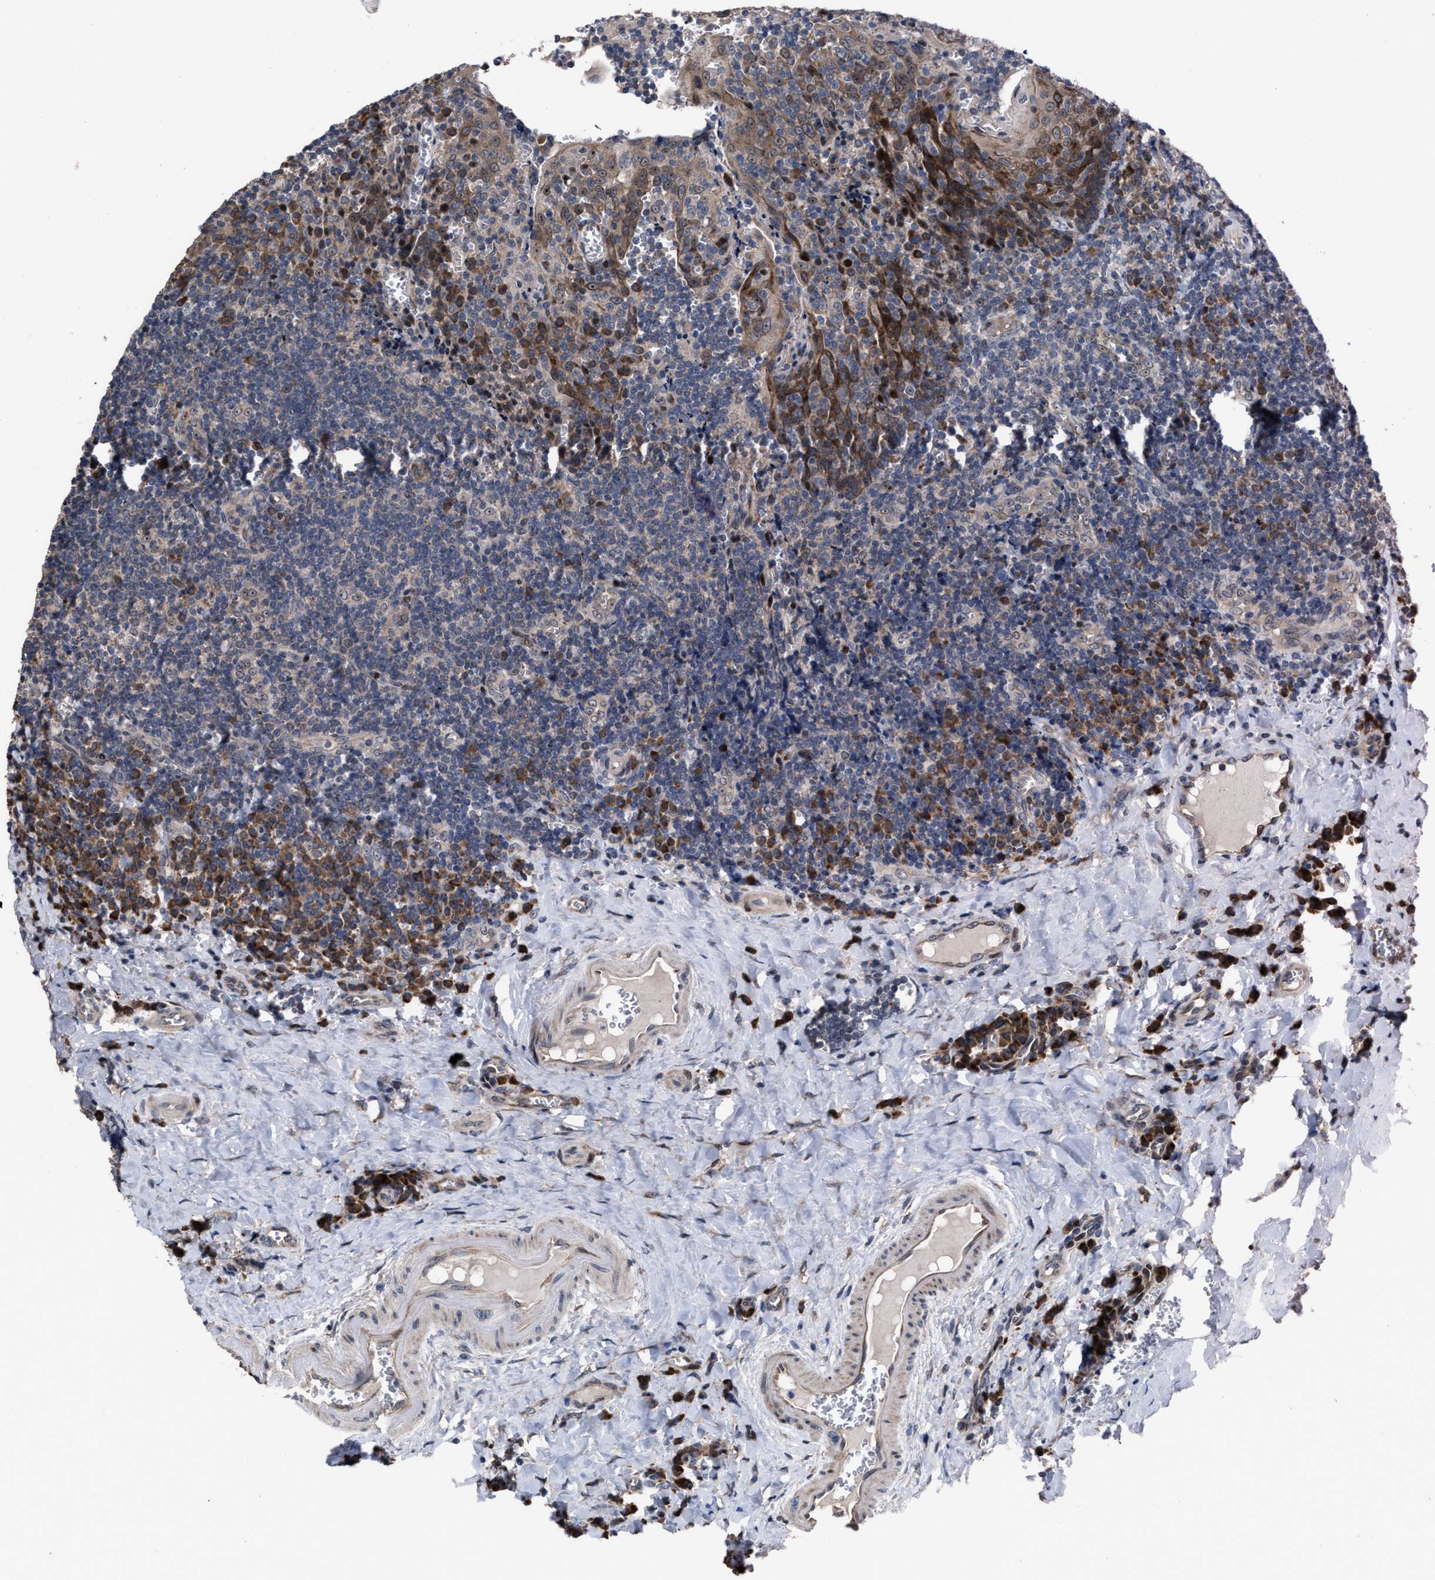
{"staining": {"intensity": "weak", "quantity": "25%-75%", "location": "cytoplasmic/membranous"}, "tissue": "tonsil", "cell_type": "Germinal center cells", "image_type": "normal", "snomed": [{"axis": "morphology", "description": "Normal tissue, NOS"}, {"axis": "morphology", "description": "Inflammation, NOS"}, {"axis": "topography", "description": "Tonsil"}], "caption": "An image showing weak cytoplasmic/membranous expression in about 25%-75% of germinal center cells in unremarkable tonsil, as visualized by brown immunohistochemical staining.", "gene": "HAUS6", "patient": {"sex": "female", "age": 31}}